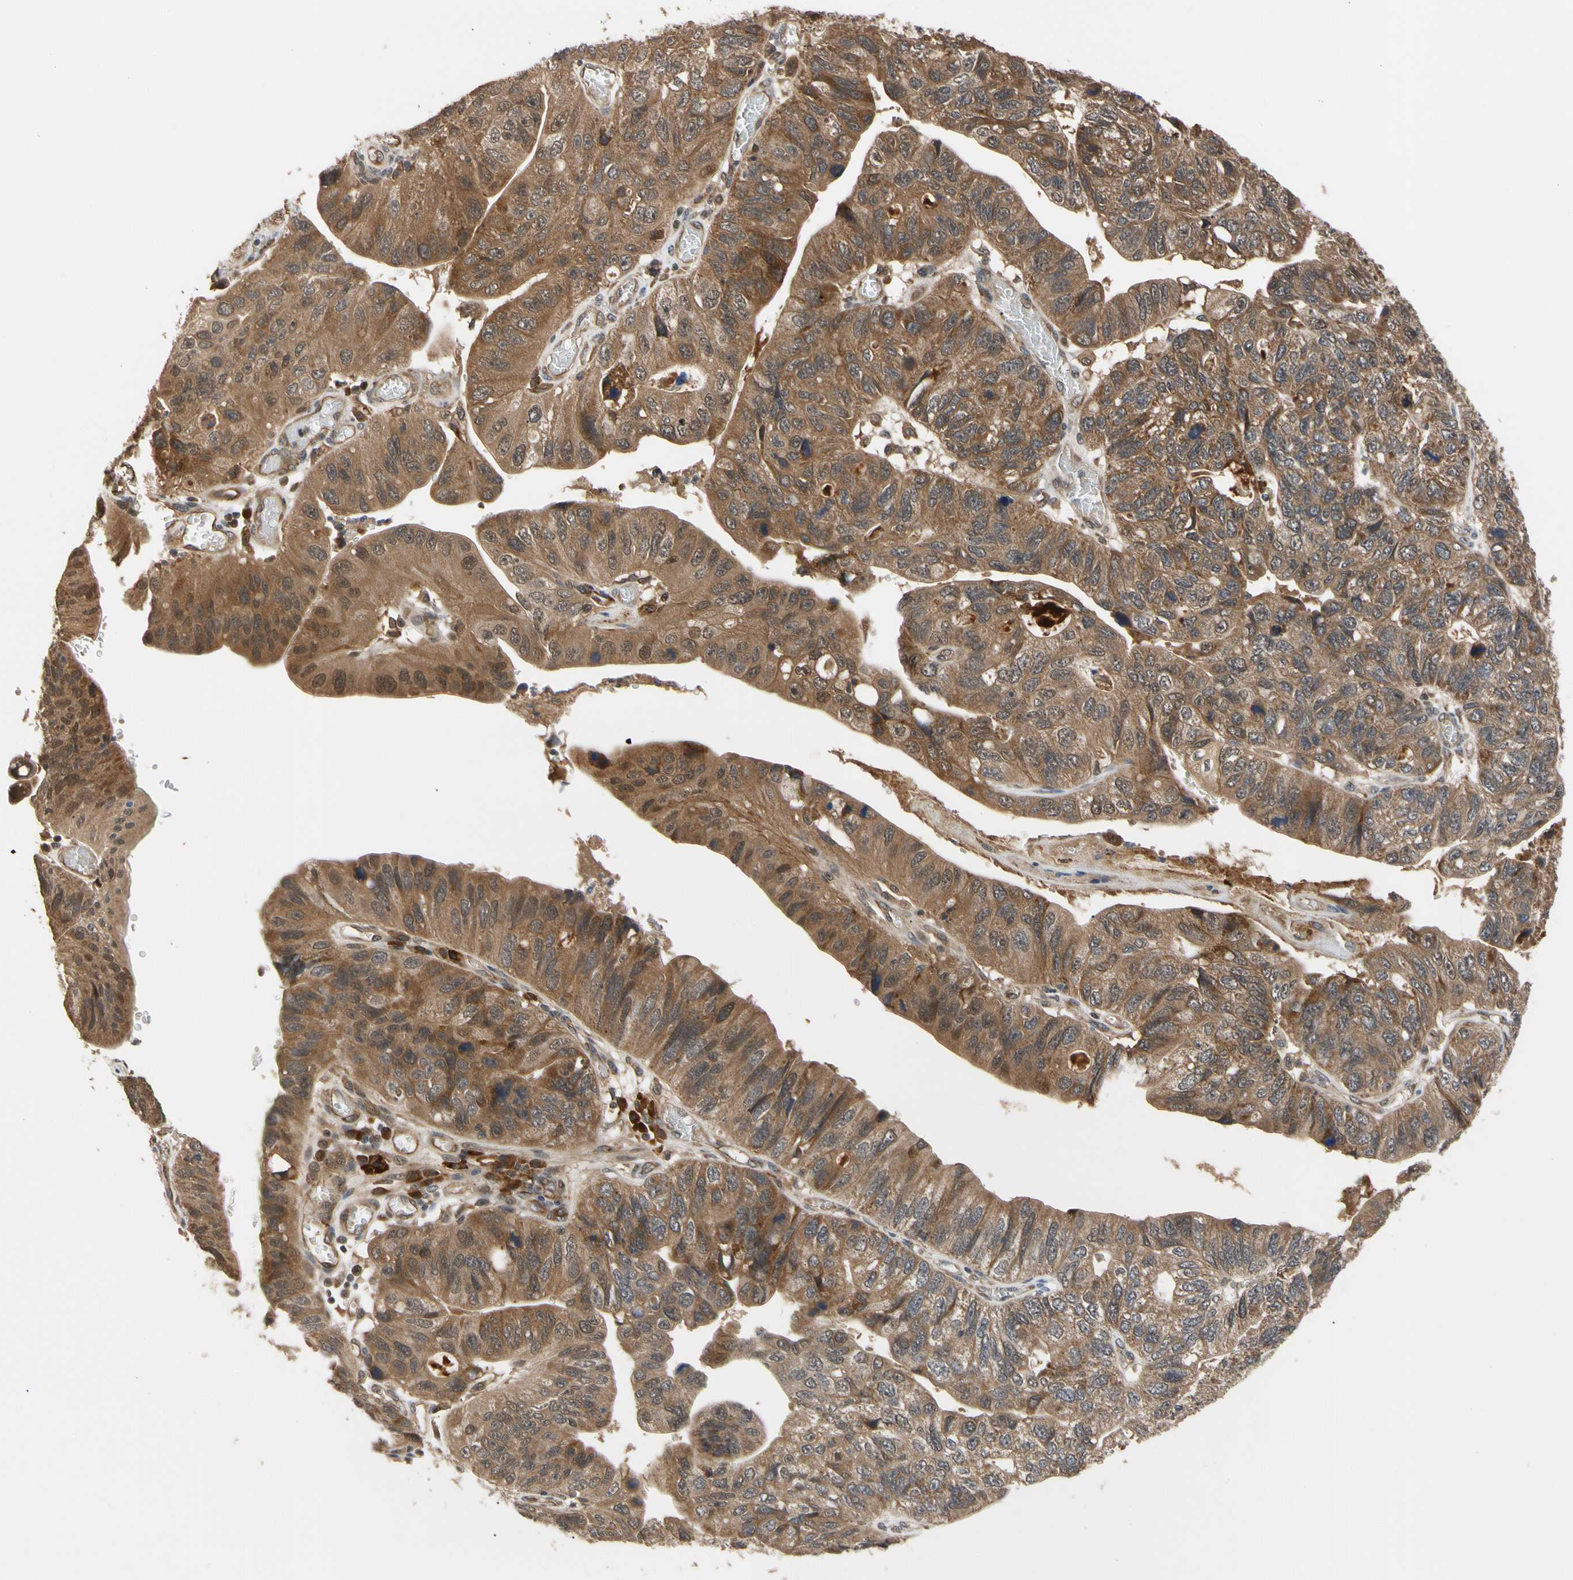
{"staining": {"intensity": "moderate", "quantity": ">75%", "location": "cytoplasmic/membranous"}, "tissue": "stomach cancer", "cell_type": "Tumor cells", "image_type": "cancer", "snomed": [{"axis": "morphology", "description": "Adenocarcinoma, NOS"}, {"axis": "topography", "description": "Stomach"}], "caption": "Immunohistochemical staining of human stomach cancer displays medium levels of moderate cytoplasmic/membranous staining in about >75% of tumor cells.", "gene": "CYTIP", "patient": {"sex": "male", "age": 59}}